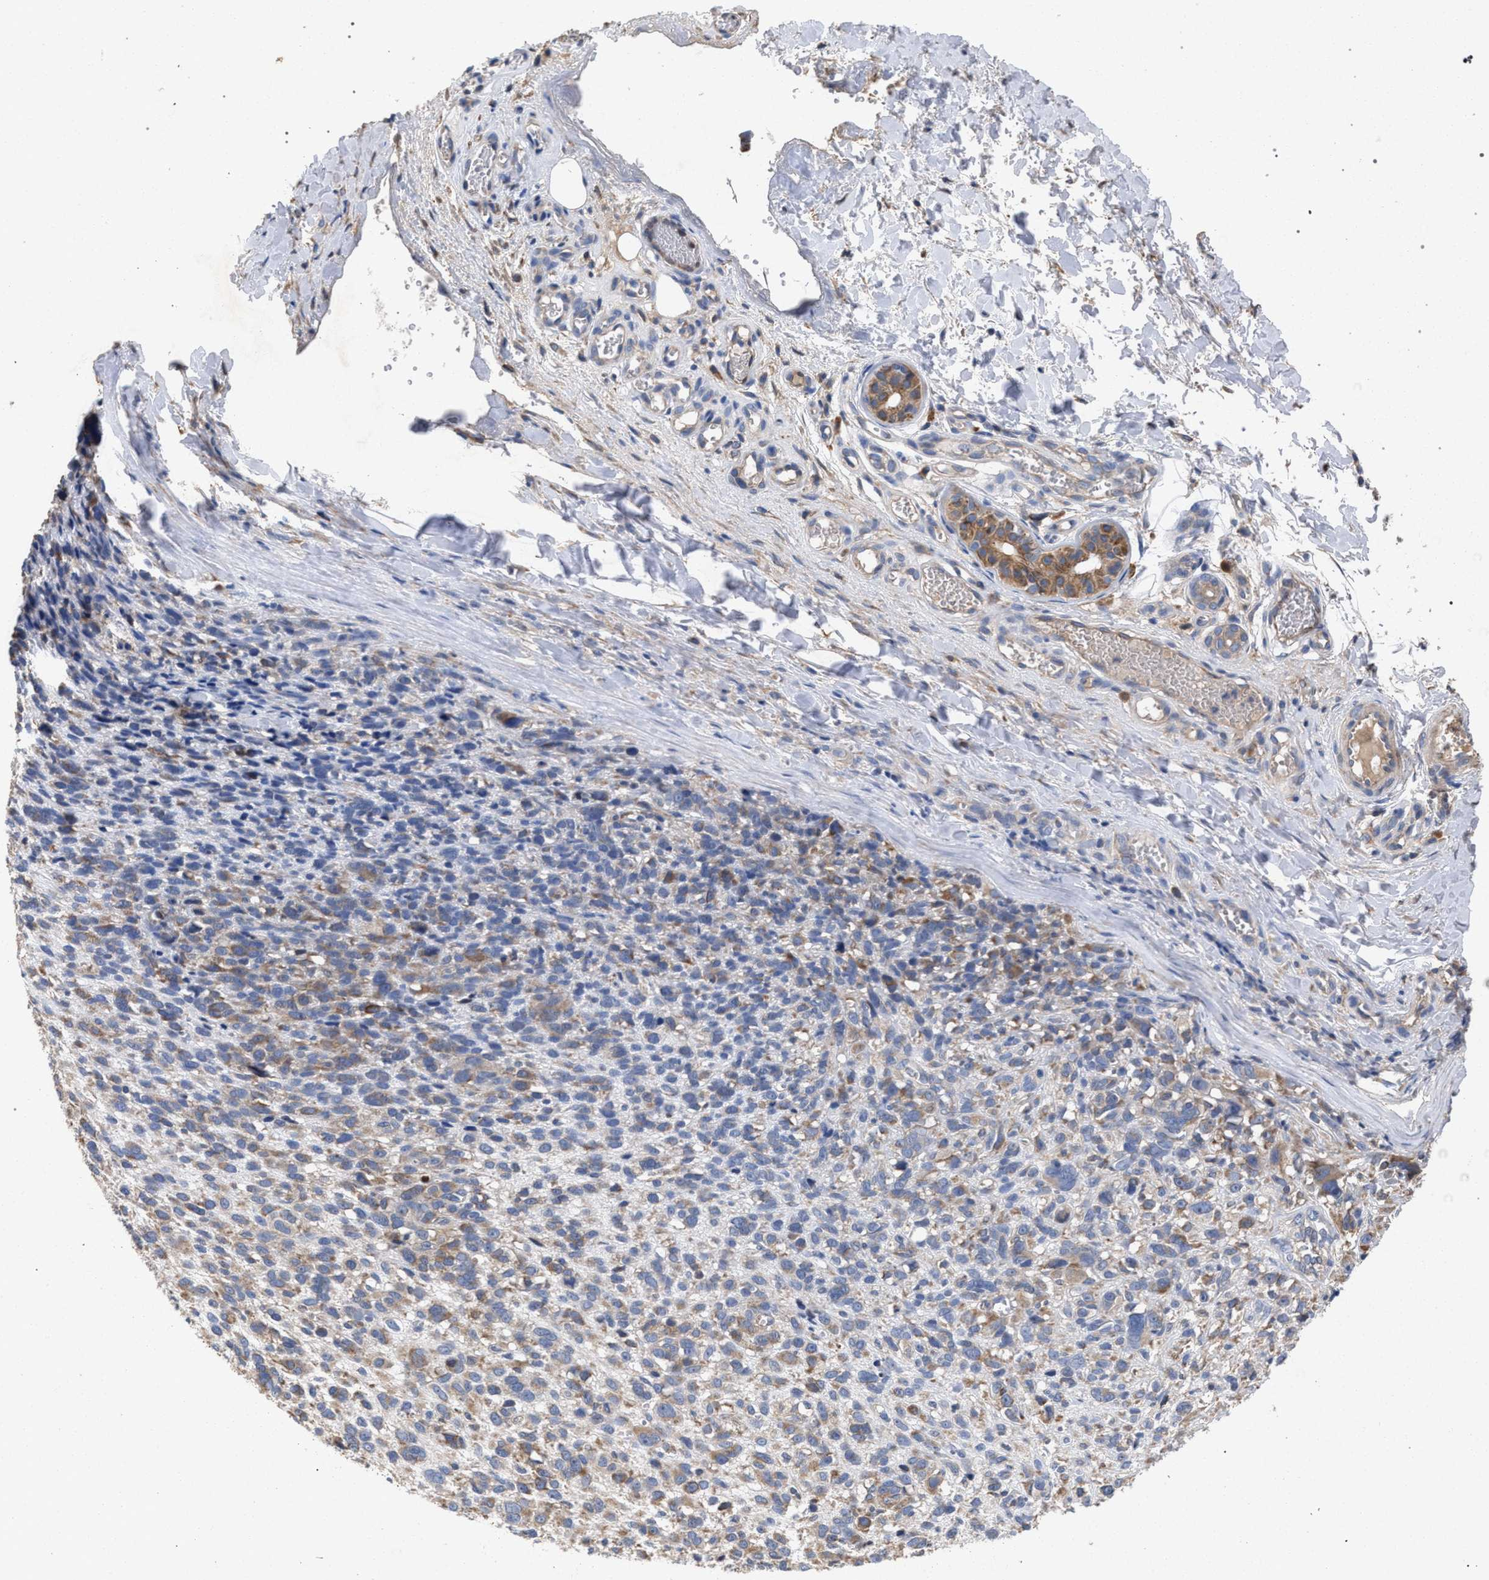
{"staining": {"intensity": "weak", "quantity": "<25%", "location": "cytoplasmic/membranous"}, "tissue": "melanoma", "cell_type": "Tumor cells", "image_type": "cancer", "snomed": [{"axis": "morphology", "description": "Malignant melanoma, NOS"}, {"axis": "topography", "description": "Skin"}], "caption": "DAB (3,3'-diaminobenzidine) immunohistochemical staining of human melanoma reveals no significant expression in tumor cells.", "gene": "BCL2L12", "patient": {"sex": "female", "age": 55}}